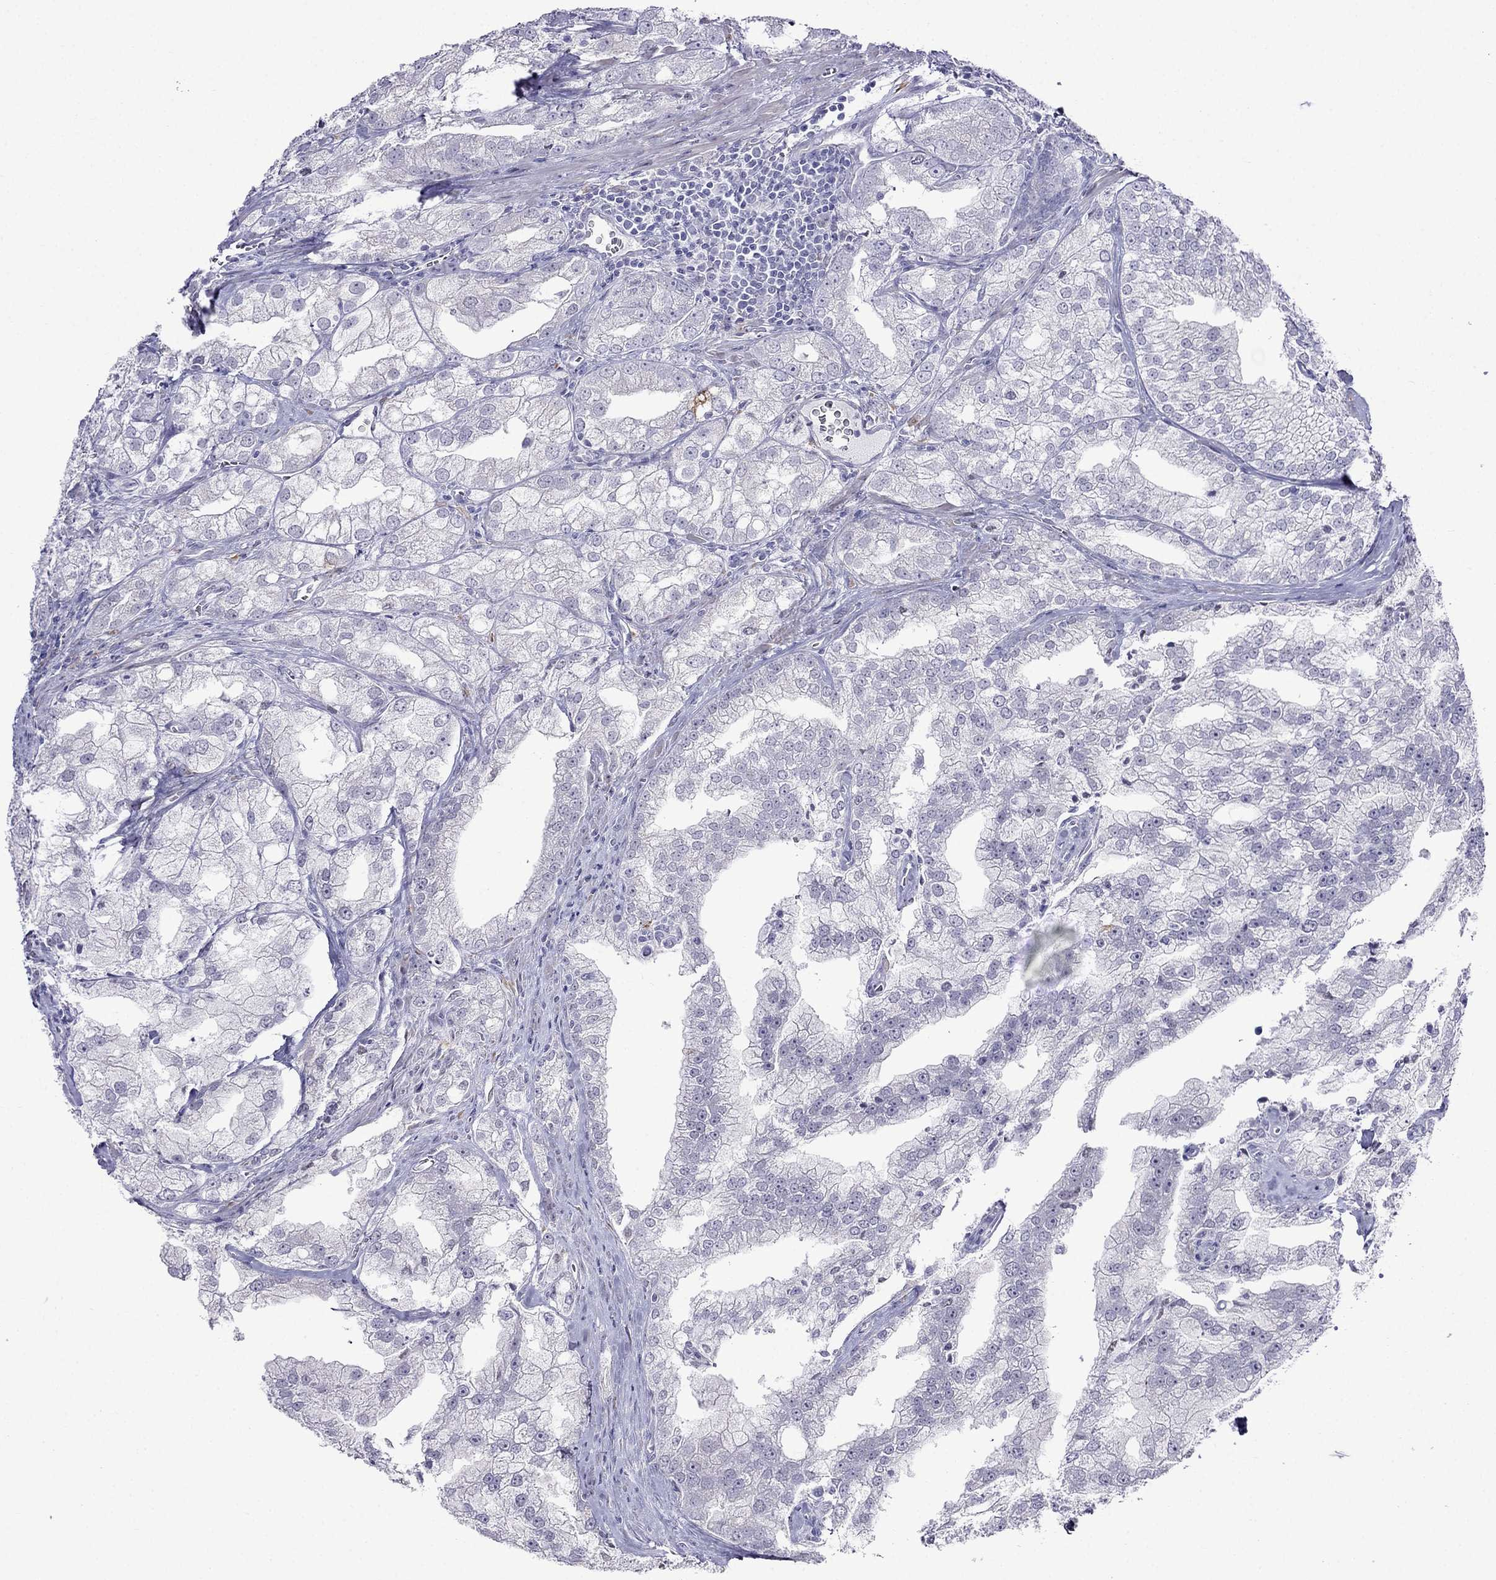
{"staining": {"intensity": "negative", "quantity": "none", "location": "none"}, "tissue": "prostate cancer", "cell_type": "Tumor cells", "image_type": "cancer", "snomed": [{"axis": "morphology", "description": "Adenocarcinoma, NOS"}, {"axis": "topography", "description": "Prostate"}], "caption": "Tumor cells are negative for protein expression in human prostate adenocarcinoma.", "gene": "MGP", "patient": {"sex": "male", "age": 70}}